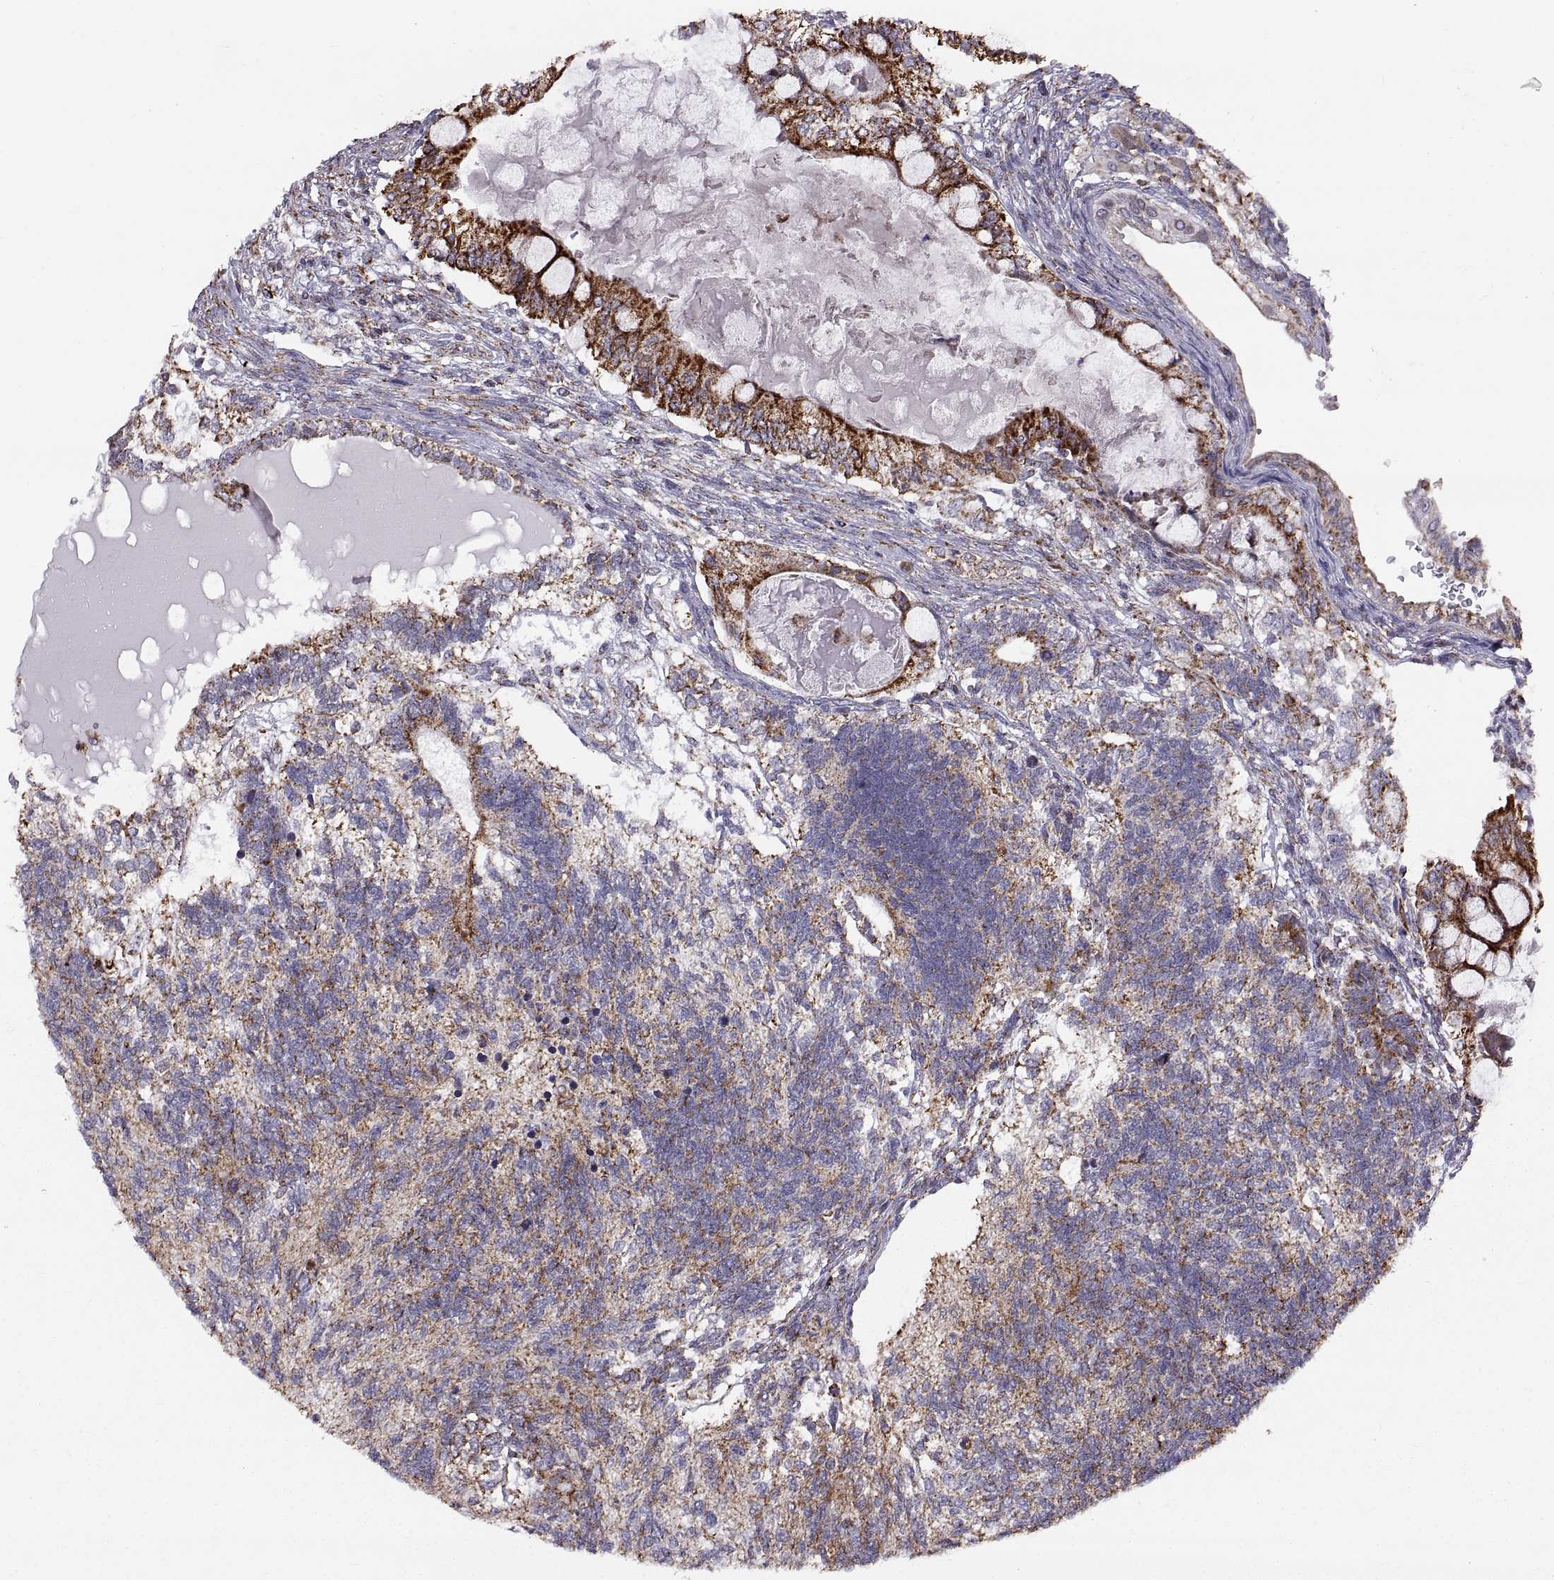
{"staining": {"intensity": "strong", "quantity": ">75%", "location": "cytoplasmic/membranous"}, "tissue": "testis cancer", "cell_type": "Tumor cells", "image_type": "cancer", "snomed": [{"axis": "morphology", "description": "Seminoma, NOS"}, {"axis": "morphology", "description": "Carcinoma, Embryonal, NOS"}, {"axis": "topography", "description": "Testis"}], "caption": "An image showing strong cytoplasmic/membranous staining in about >75% of tumor cells in testis cancer (seminoma), as visualized by brown immunohistochemical staining.", "gene": "ARSD", "patient": {"sex": "male", "age": 41}}